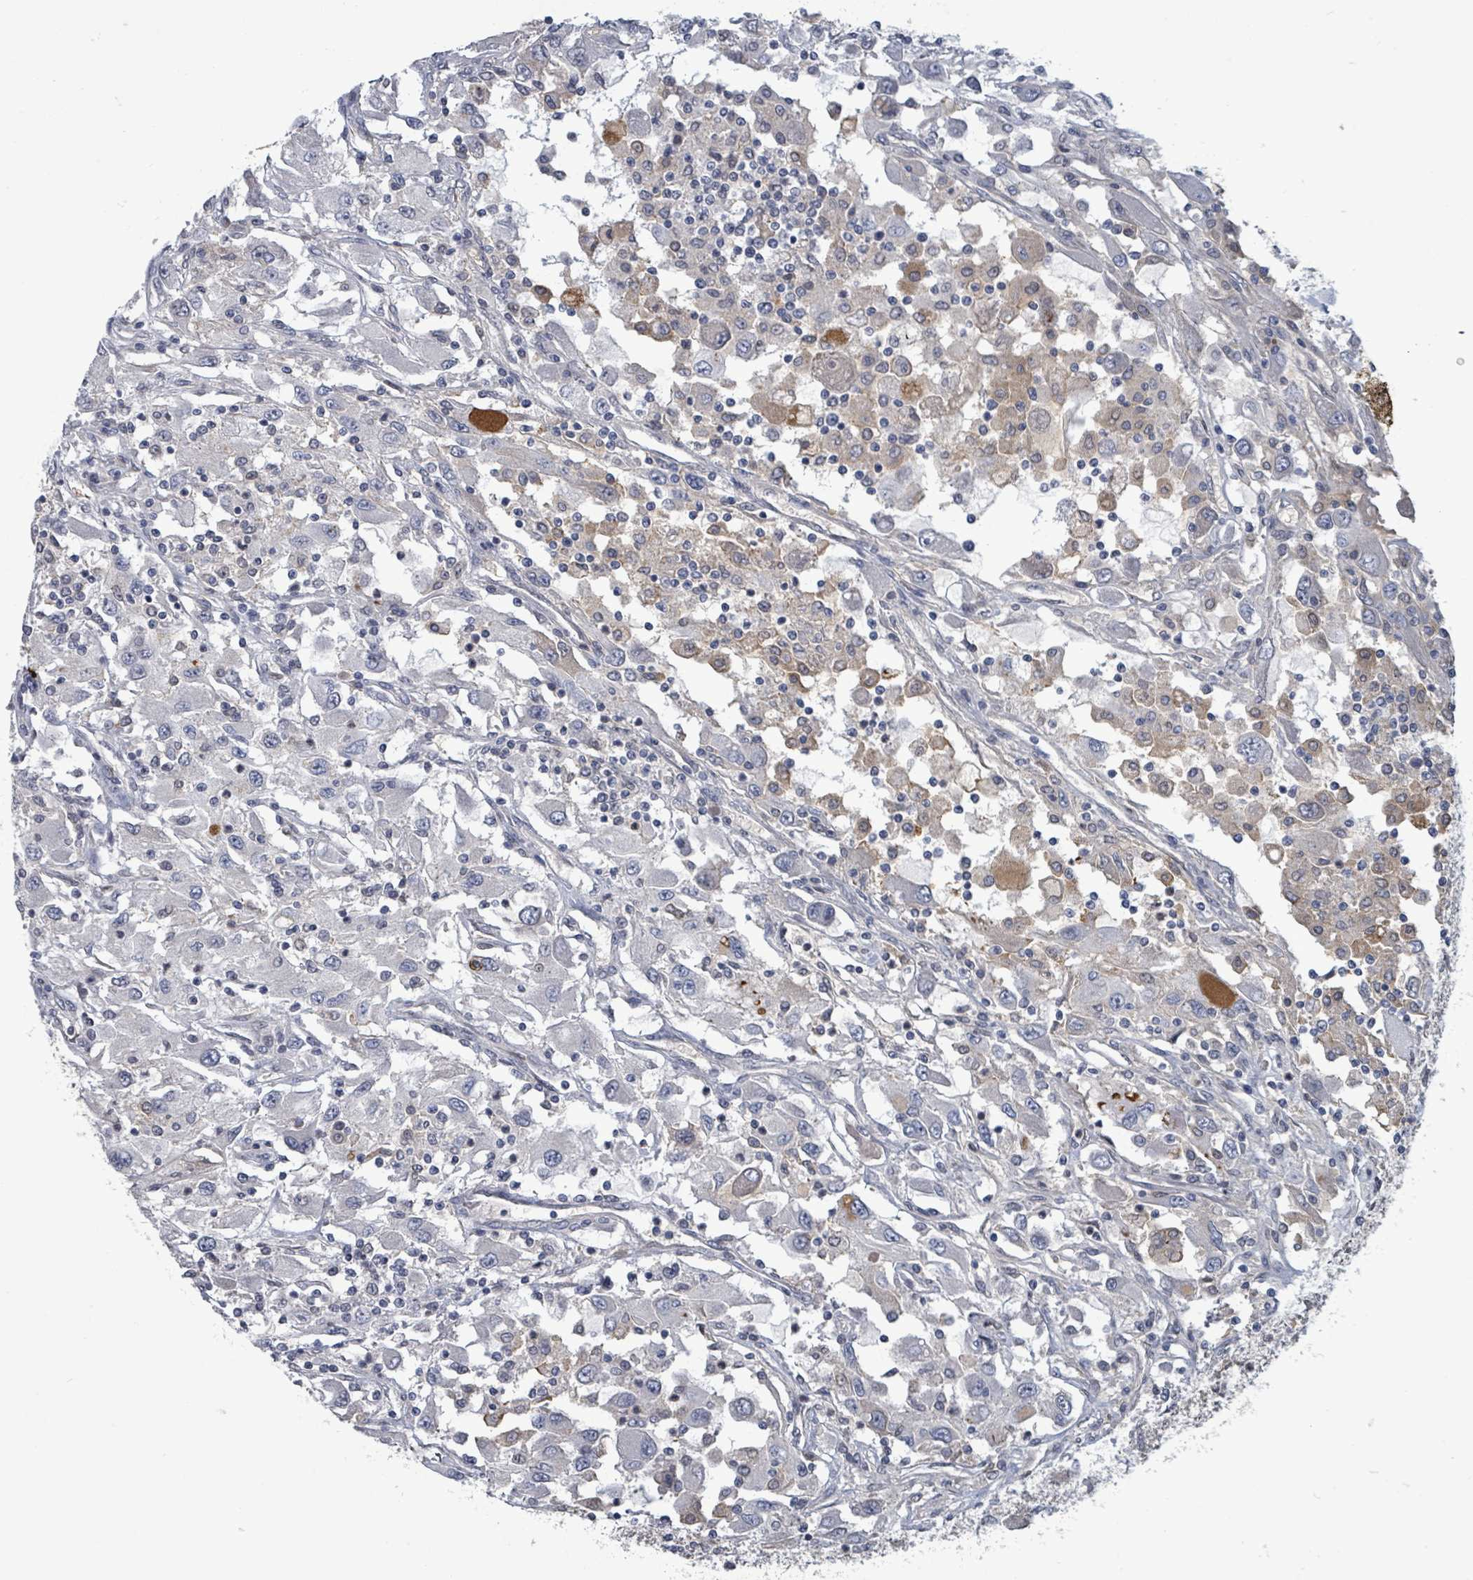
{"staining": {"intensity": "negative", "quantity": "none", "location": "none"}, "tissue": "renal cancer", "cell_type": "Tumor cells", "image_type": "cancer", "snomed": [{"axis": "morphology", "description": "Adenocarcinoma, NOS"}, {"axis": "topography", "description": "Kidney"}], "caption": "This is a histopathology image of immunohistochemistry staining of renal cancer, which shows no staining in tumor cells.", "gene": "GRM8", "patient": {"sex": "female", "age": 67}}